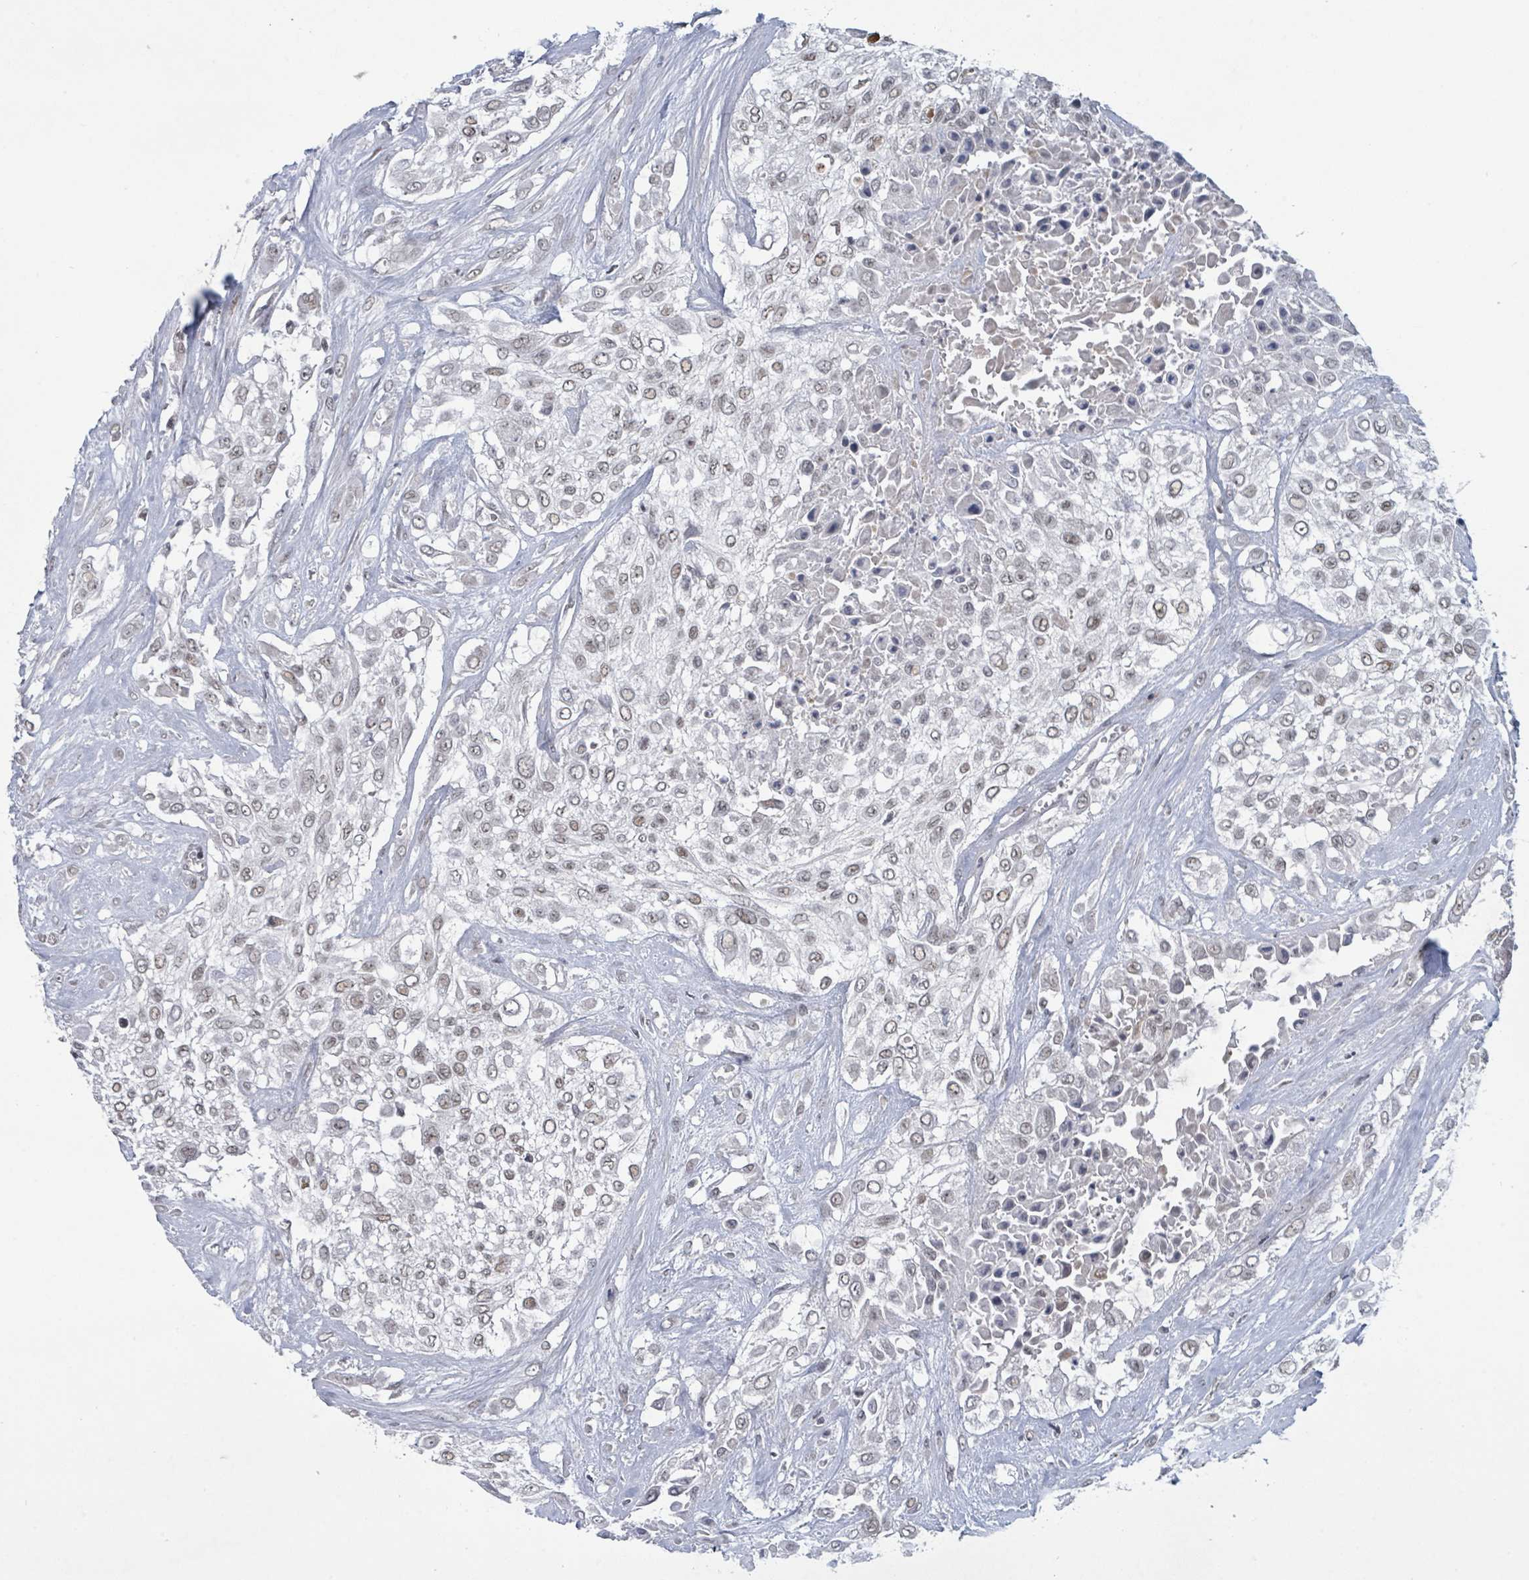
{"staining": {"intensity": "weak", "quantity": ">75%", "location": "nuclear"}, "tissue": "urothelial cancer", "cell_type": "Tumor cells", "image_type": "cancer", "snomed": [{"axis": "morphology", "description": "Urothelial carcinoma, High grade"}, {"axis": "topography", "description": "Urinary bladder"}], "caption": "Urothelial cancer stained with a brown dye reveals weak nuclear positive expression in about >75% of tumor cells.", "gene": "BANP", "patient": {"sex": "male", "age": 57}}